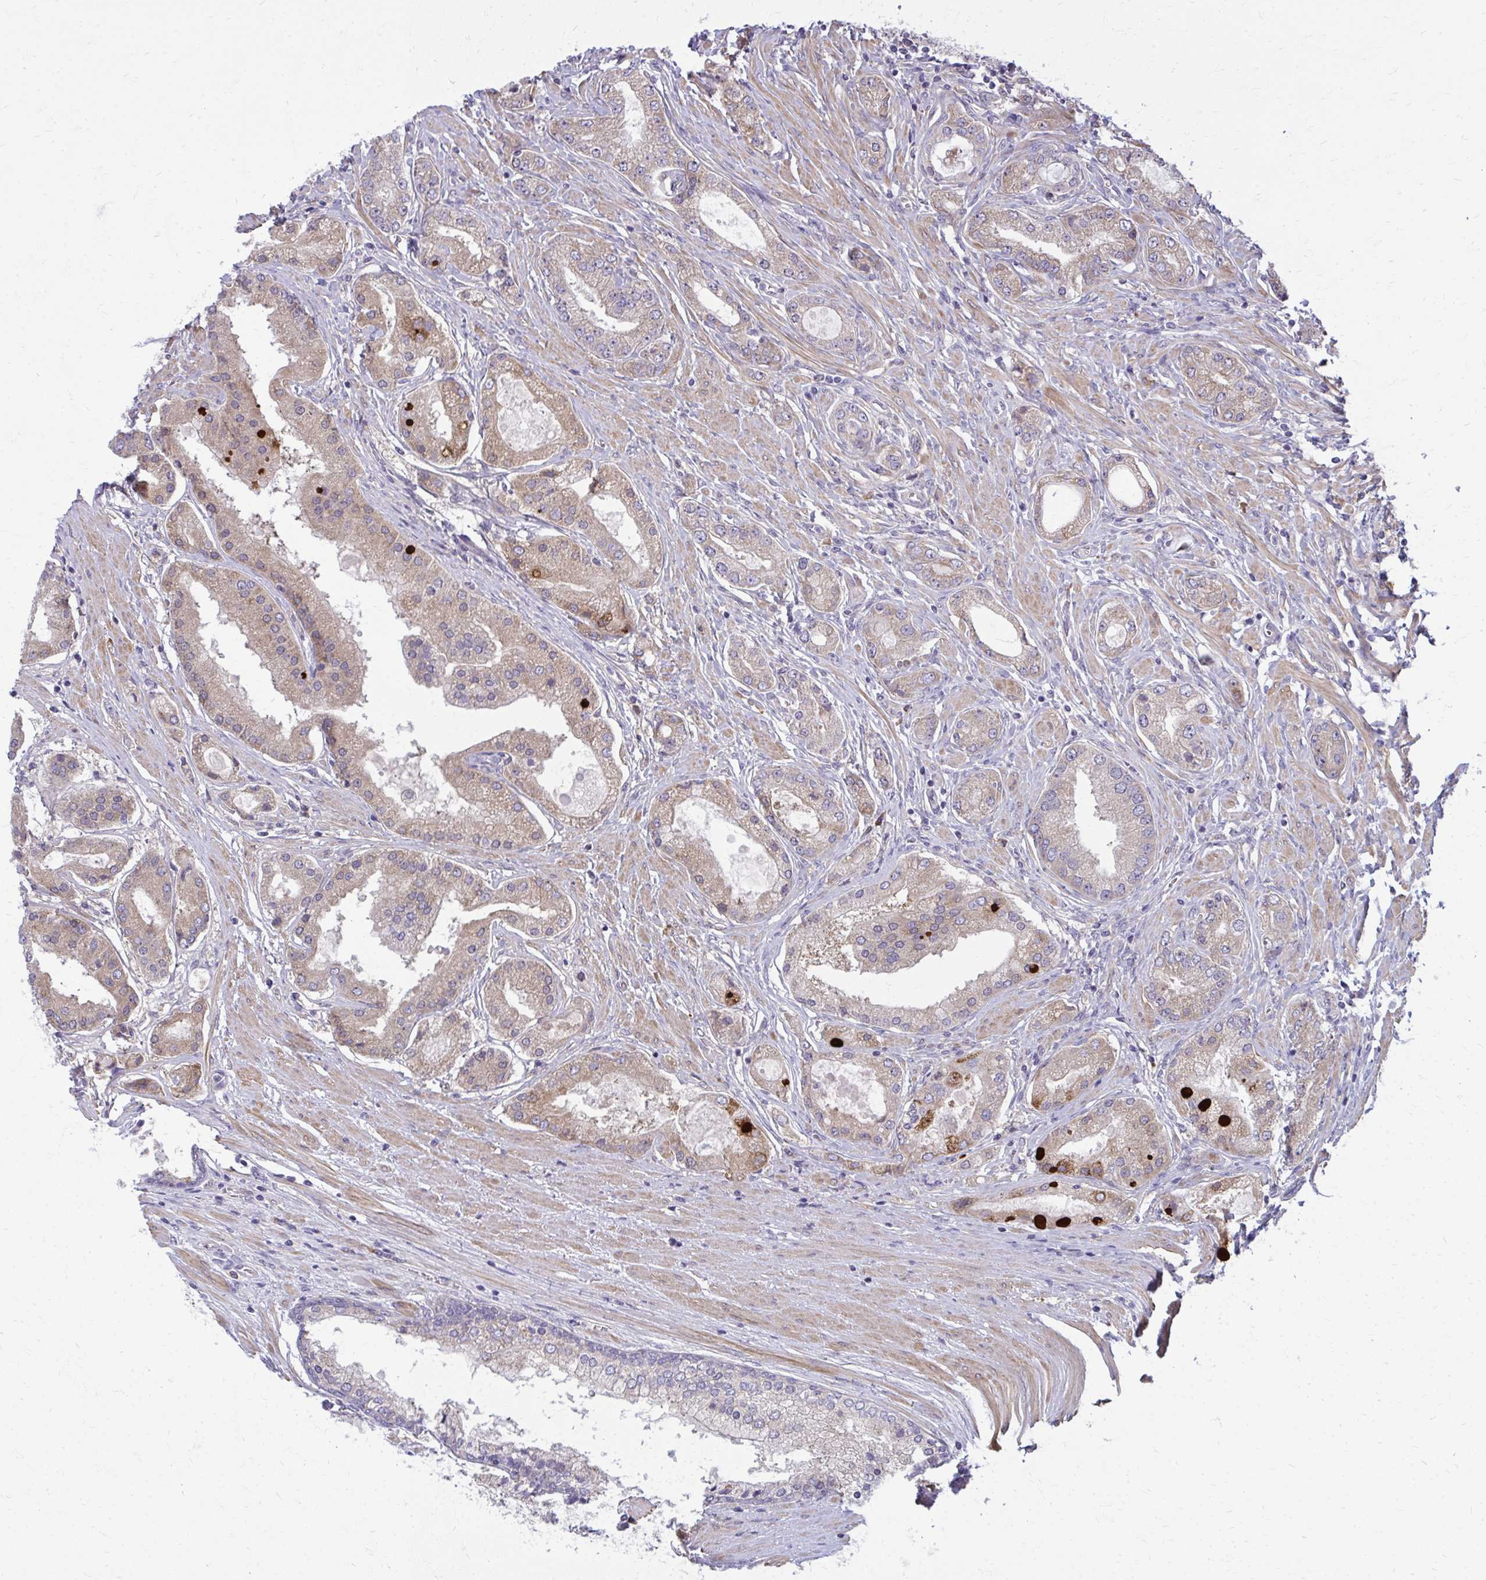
{"staining": {"intensity": "moderate", "quantity": "<25%", "location": "cytoplasmic/membranous"}, "tissue": "prostate cancer", "cell_type": "Tumor cells", "image_type": "cancer", "snomed": [{"axis": "morphology", "description": "Adenocarcinoma, High grade"}, {"axis": "topography", "description": "Prostate"}], "caption": "An immunohistochemistry micrograph of neoplastic tissue is shown. Protein staining in brown shows moderate cytoplasmic/membranous positivity in prostate cancer within tumor cells. Immunohistochemistry stains the protein of interest in brown and the nuclei are stained blue.", "gene": "CEMP1", "patient": {"sex": "male", "age": 67}}